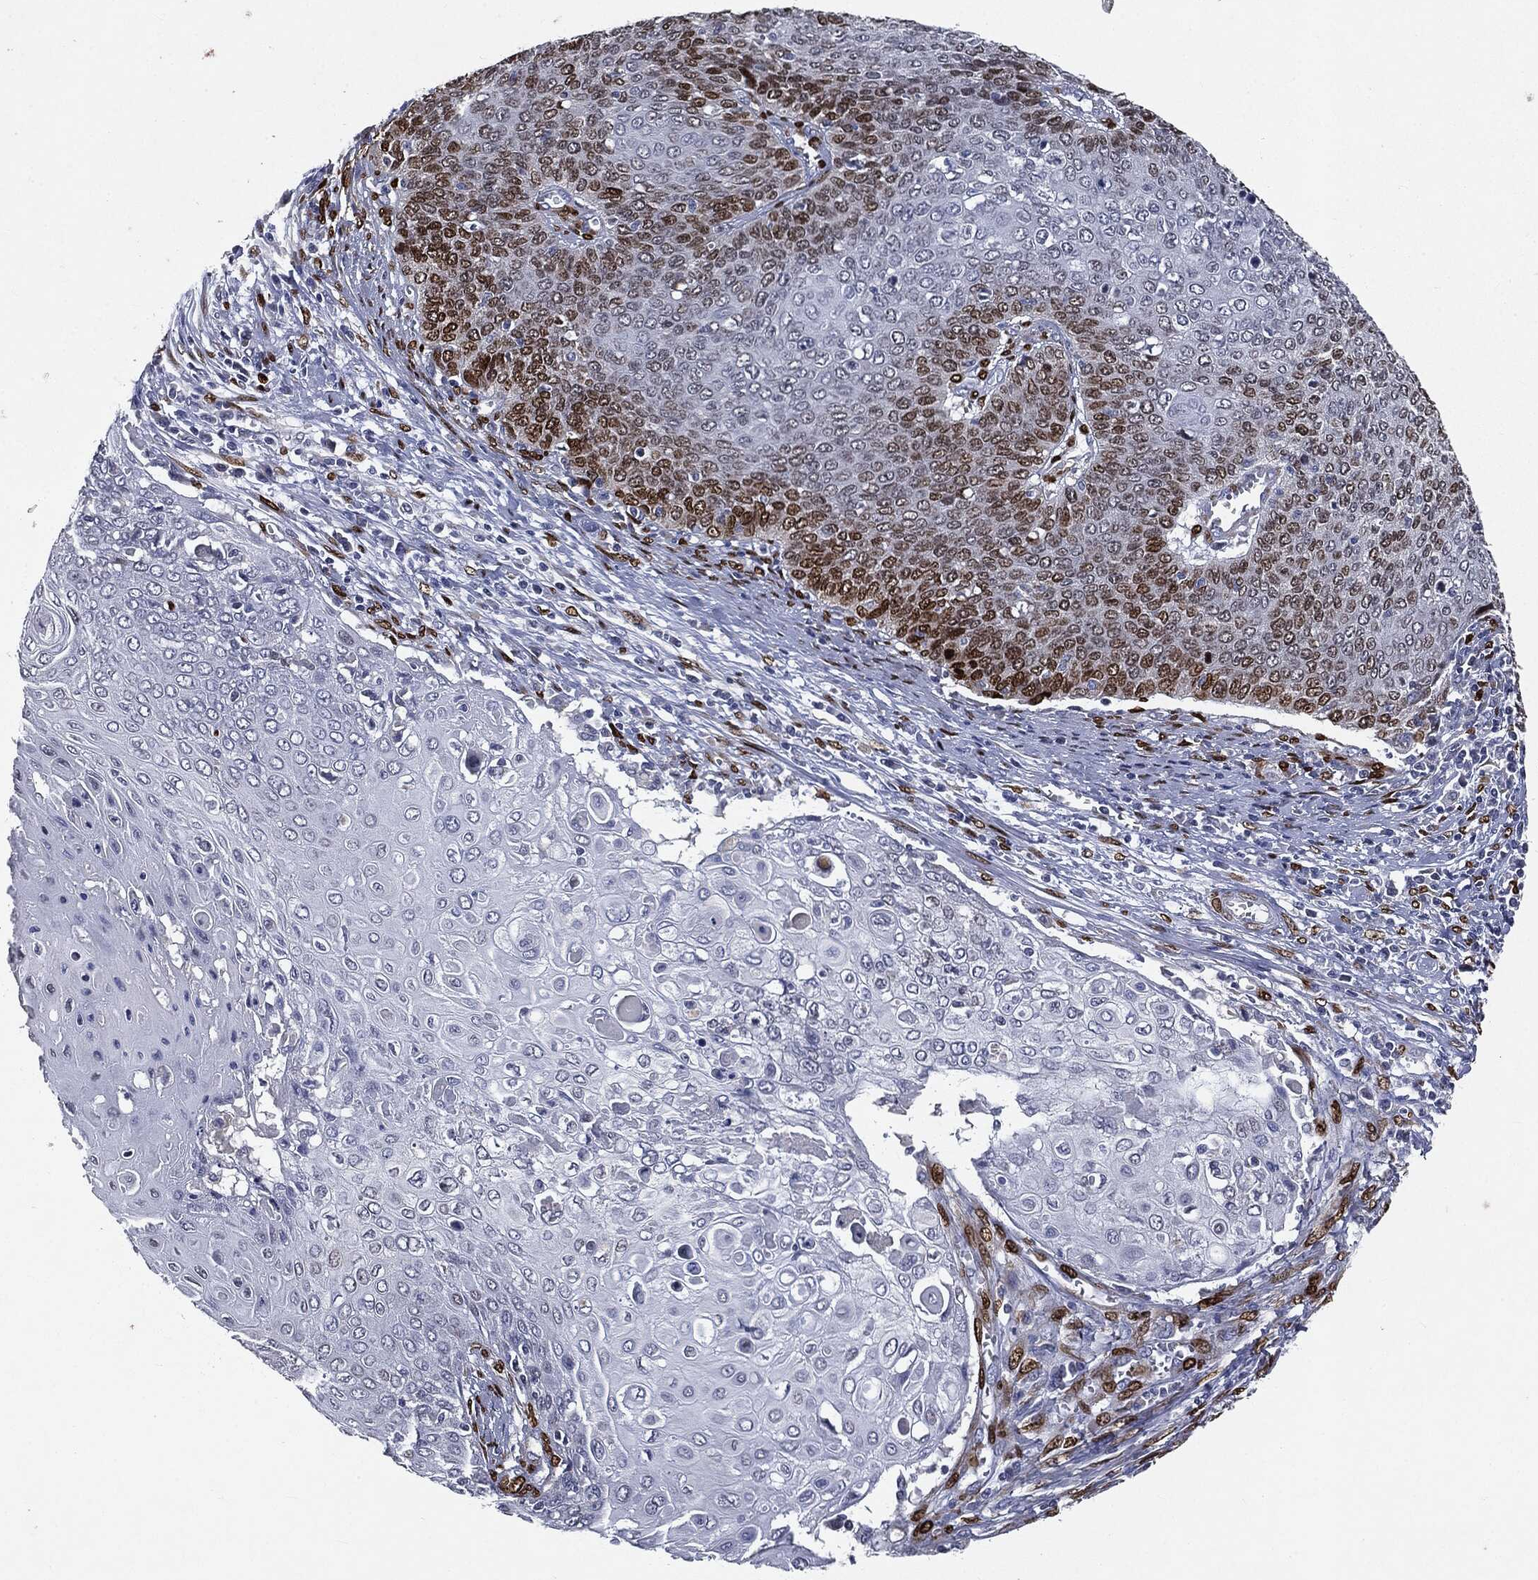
{"staining": {"intensity": "strong", "quantity": "<25%", "location": "nuclear"}, "tissue": "cervical cancer", "cell_type": "Tumor cells", "image_type": "cancer", "snomed": [{"axis": "morphology", "description": "Squamous cell carcinoma, NOS"}, {"axis": "topography", "description": "Cervix"}], "caption": "Brown immunohistochemical staining in cervical cancer (squamous cell carcinoma) reveals strong nuclear positivity in approximately <25% of tumor cells. (Brightfield microscopy of DAB IHC at high magnification).", "gene": "CASD1", "patient": {"sex": "female", "age": 39}}